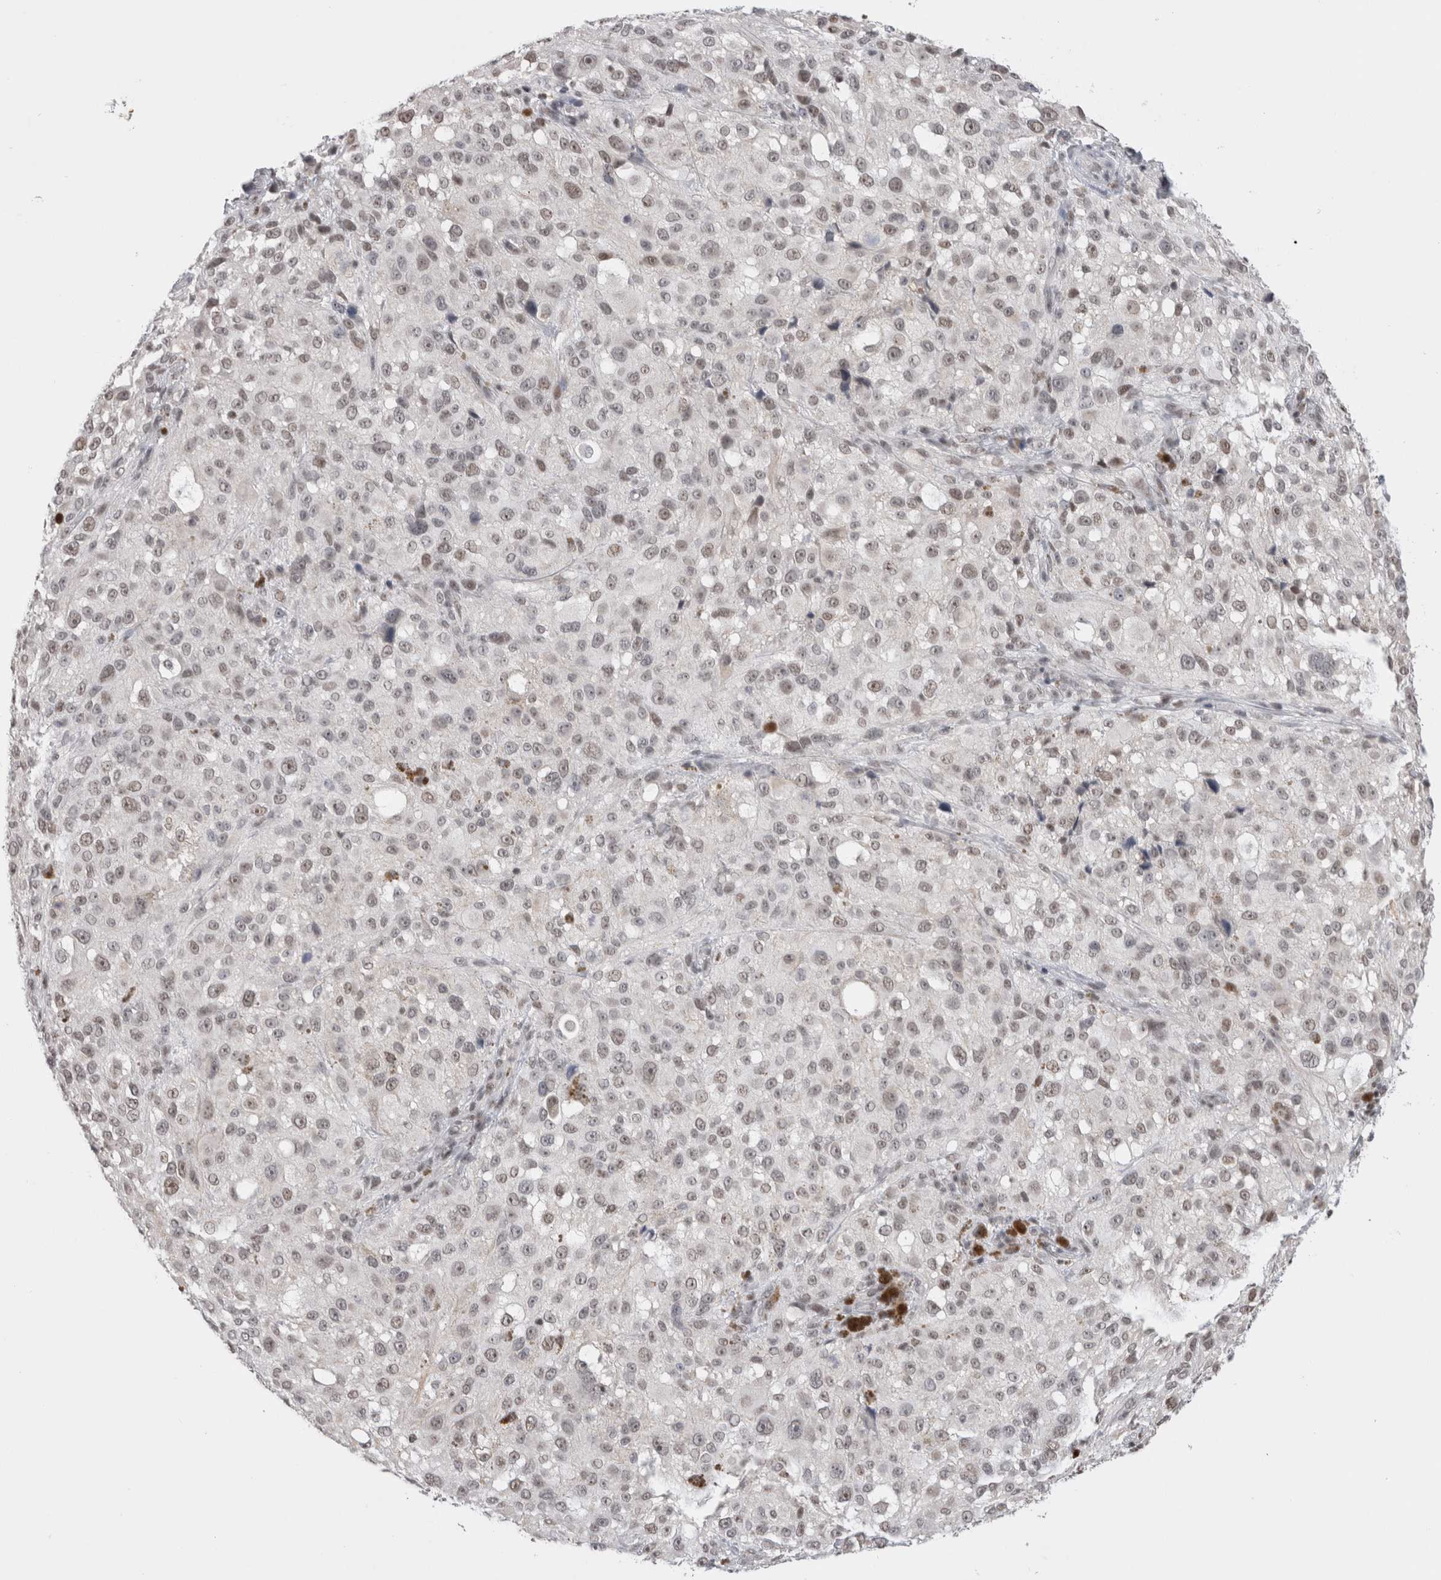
{"staining": {"intensity": "moderate", "quantity": "<25%", "location": "nuclear"}, "tissue": "melanoma", "cell_type": "Tumor cells", "image_type": "cancer", "snomed": [{"axis": "morphology", "description": "Necrosis, NOS"}, {"axis": "morphology", "description": "Malignant melanoma, NOS"}, {"axis": "topography", "description": "Skin"}], "caption": "Approximately <25% of tumor cells in human malignant melanoma exhibit moderate nuclear protein staining as visualized by brown immunohistochemical staining.", "gene": "DAXX", "patient": {"sex": "female", "age": 87}}